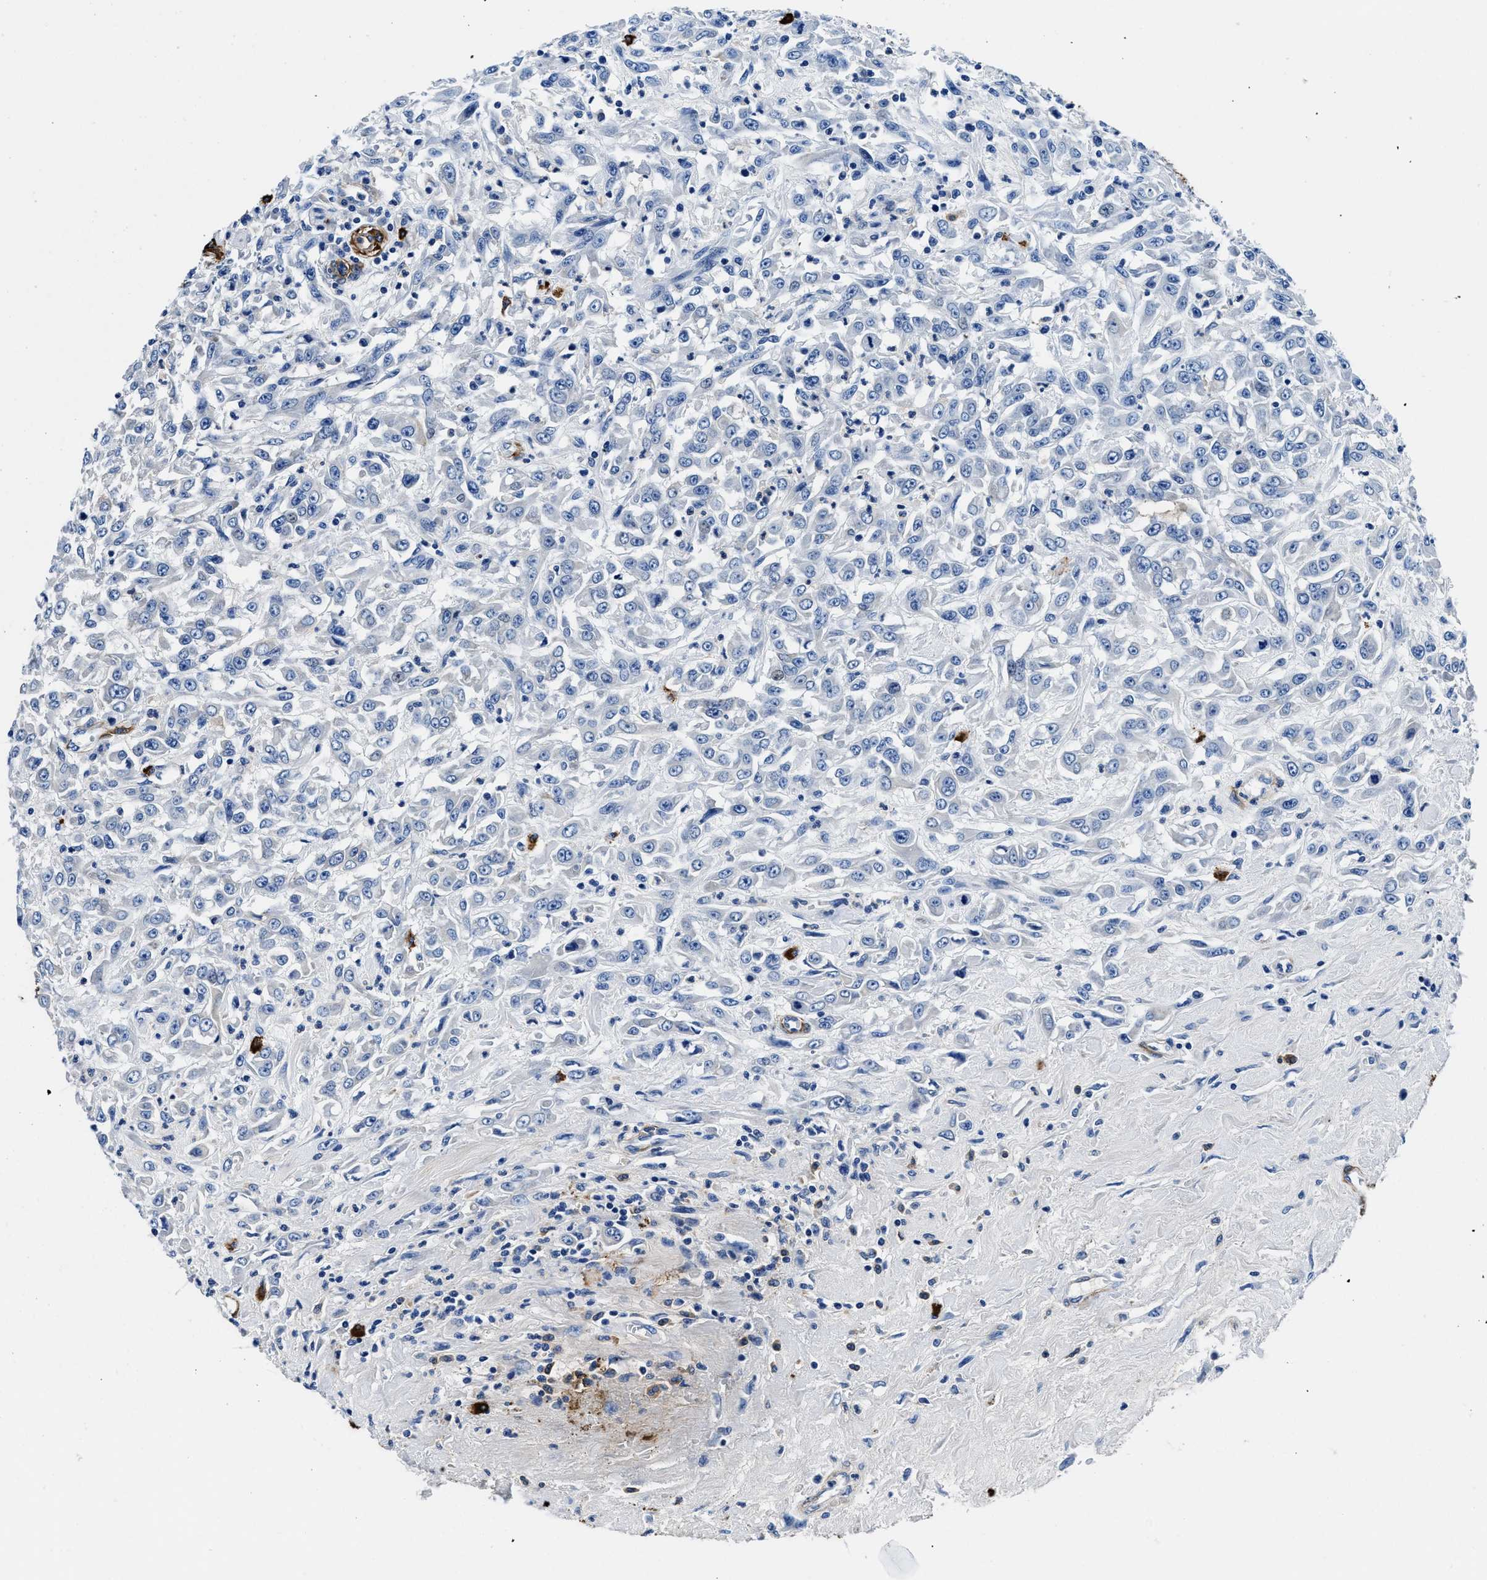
{"staining": {"intensity": "negative", "quantity": "none", "location": "none"}, "tissue": "urothelial cancer", "cell_type": "Tumor cells", "image_type": "cancer", "snomed": [{"axis": "morphology", "description": "Urothelial carcinoma, High grade"}, {"axis": "topography", "description": "Urinary bladder"}], "caption": "Urothelial carcinoma (high-grade) was stained to show a protein in brown. There is no significant expression in tumor cells.", "gene": "TEX261", "patient": {"sex": "male", "age": 46}}